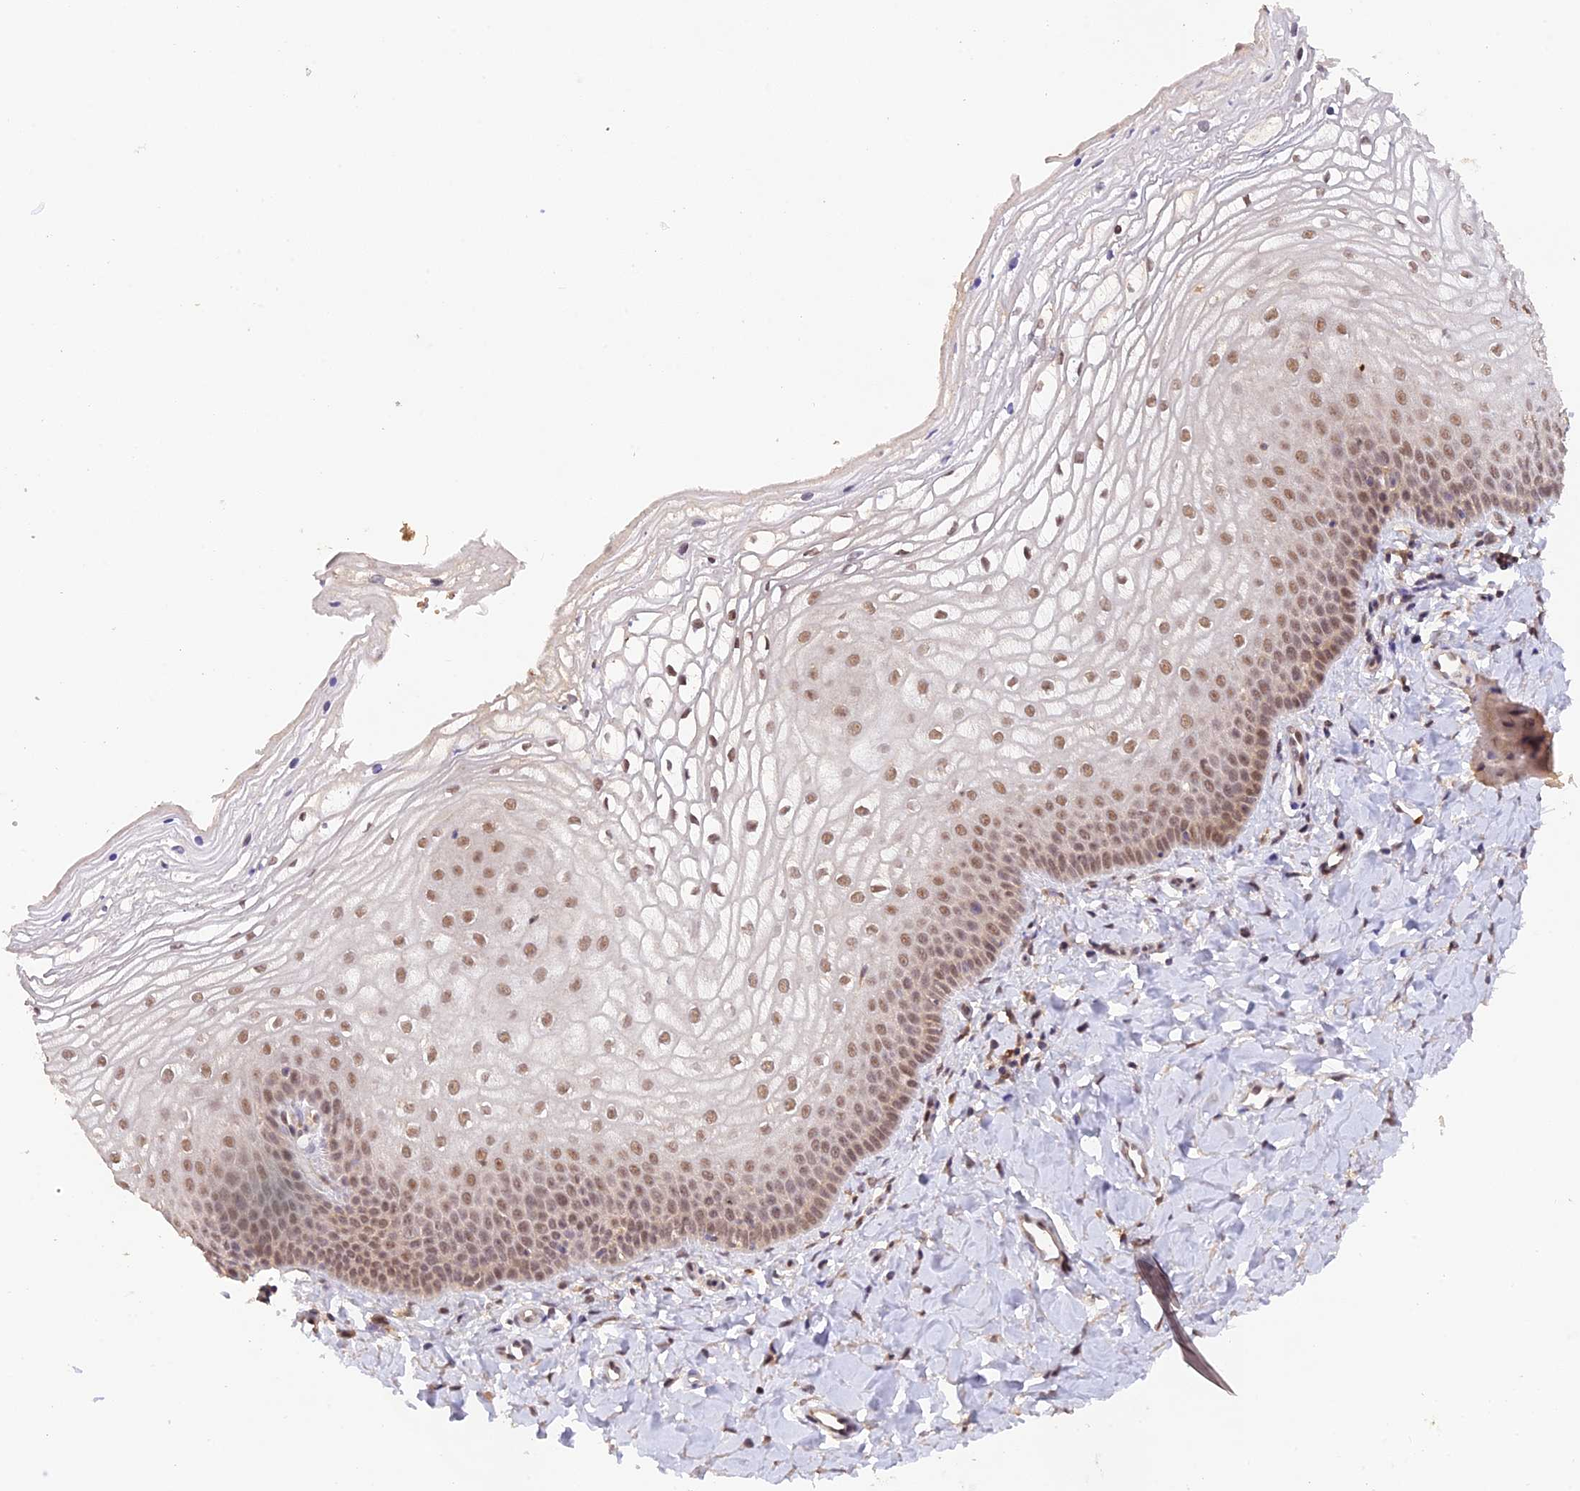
{"staining": {"intensity": "moderate", "quantity": ">75%", "location": "nuclear"}, "tissue": "vagina", "cell_type": "Squamous epithelial cells", "image_type": "normal", "snomed": [{"axis": "morphology", "description": "Normal tissue, NOS"}, {"axis": "topography", "description": "Vagina"}], "caption": "Immunohistochemical staining of normal human vagina reveals moderate nuclear protein expression in approximately >75% of squamous epithelial cells. The staining was performed using DAB, with brown indicating positive protein expression. Nuclei are stained blue with hematoxylin.", "gene": "ZNF436", "patient": {"sex": "female", "age": 68}}